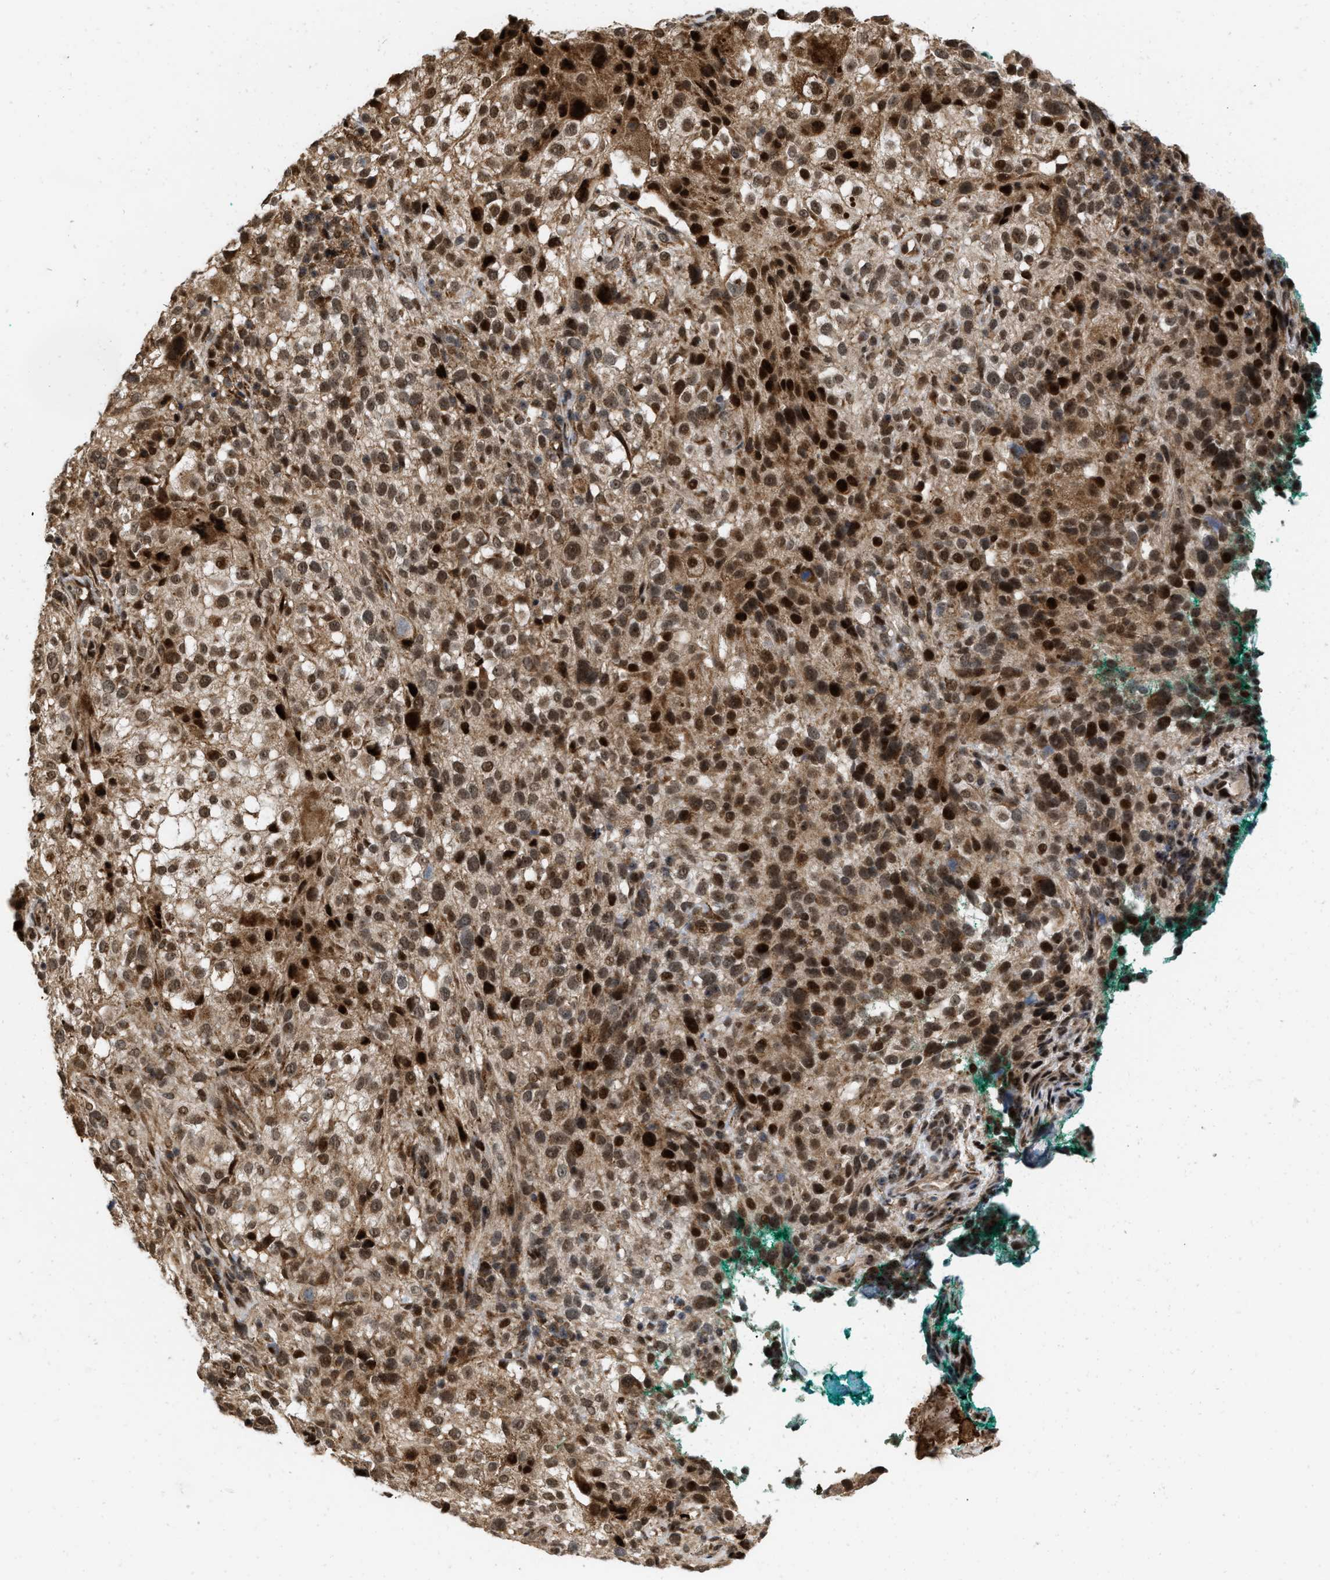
{"staining": {"intensity": "moderate", "quantity": ">75%", "location": "cytoplasmic/membranous,nuclear"}, "tissue": "melanoma", "cell_type": "Tumor cells", "image_type": "cancer", "snomed": [{"axis": "morphology", "description": "Necrosis, NOS"}, {"axis": "morphology", "description": "Malignant melanoma, NOS"}, {"axis": "topography", "description": "Skin"}], "caption": "Tumor cells demonstrate moderate cytoplasmic/membranous and nuclear staining in about >75% of cells in malignant melanoma.", "gene": "ANKRD11", "patient": {"sex": "female", "age": 87}}